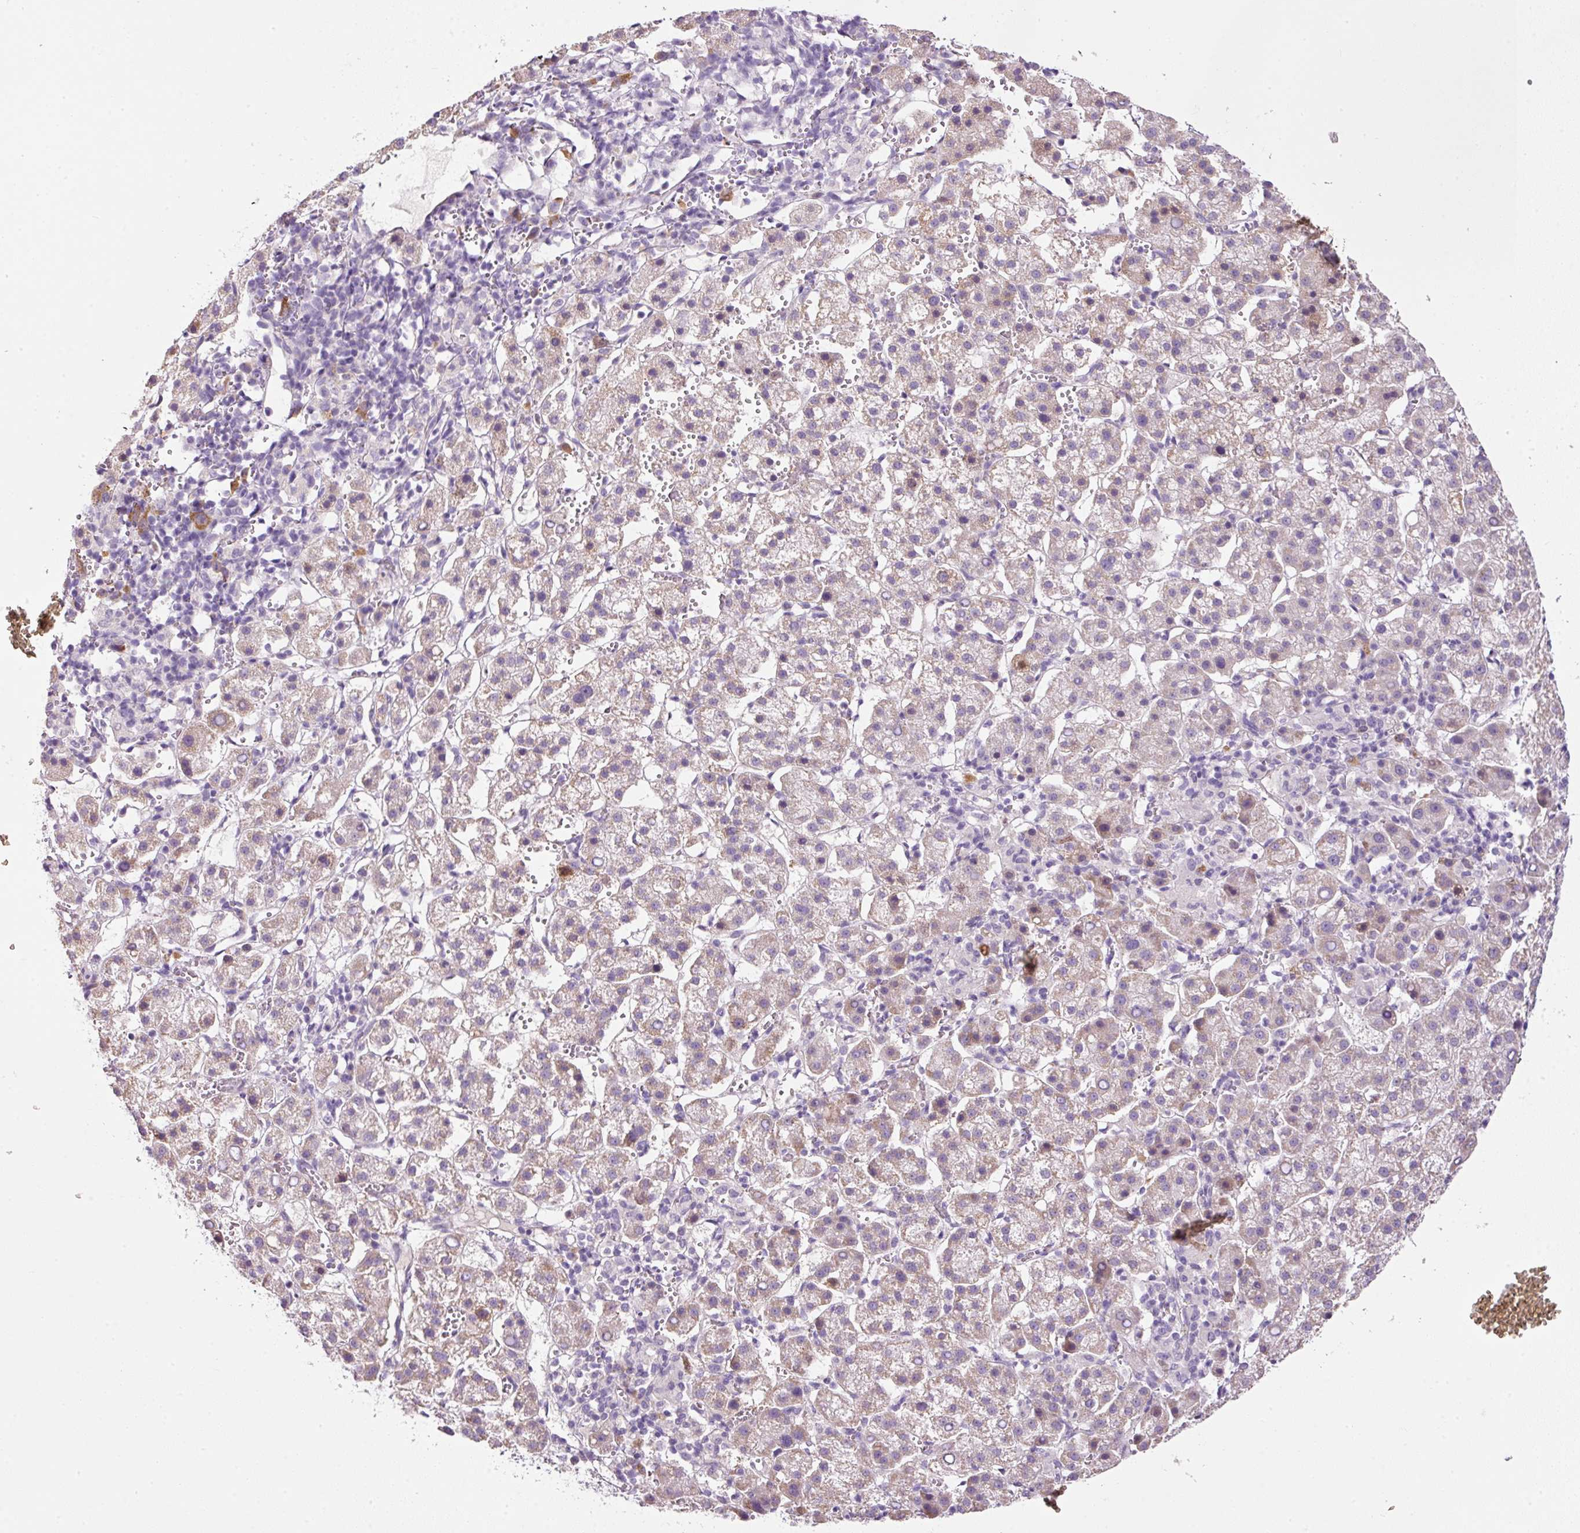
{"staining": {"intensity": "weak", "quantity": ">75%", "location": "cytoplasmic/membranous"}, "tissue": "liver cancer", "cell_type": "Tumor cells", "image_type": "cancer", "snomed": [{"axis": "morphology", "description": "Carcinoma, Hepatocellular, NOS"}, {"axis": "topography", "description": "Liver"}], "caption": "Weak cytoplasmic/membranous protein expression is present in approximately >75% of tumor cells in liver hepatocellular carcinoma.", "gene": "KPNA2", "patient": {"sex": "female", "age": 58}}